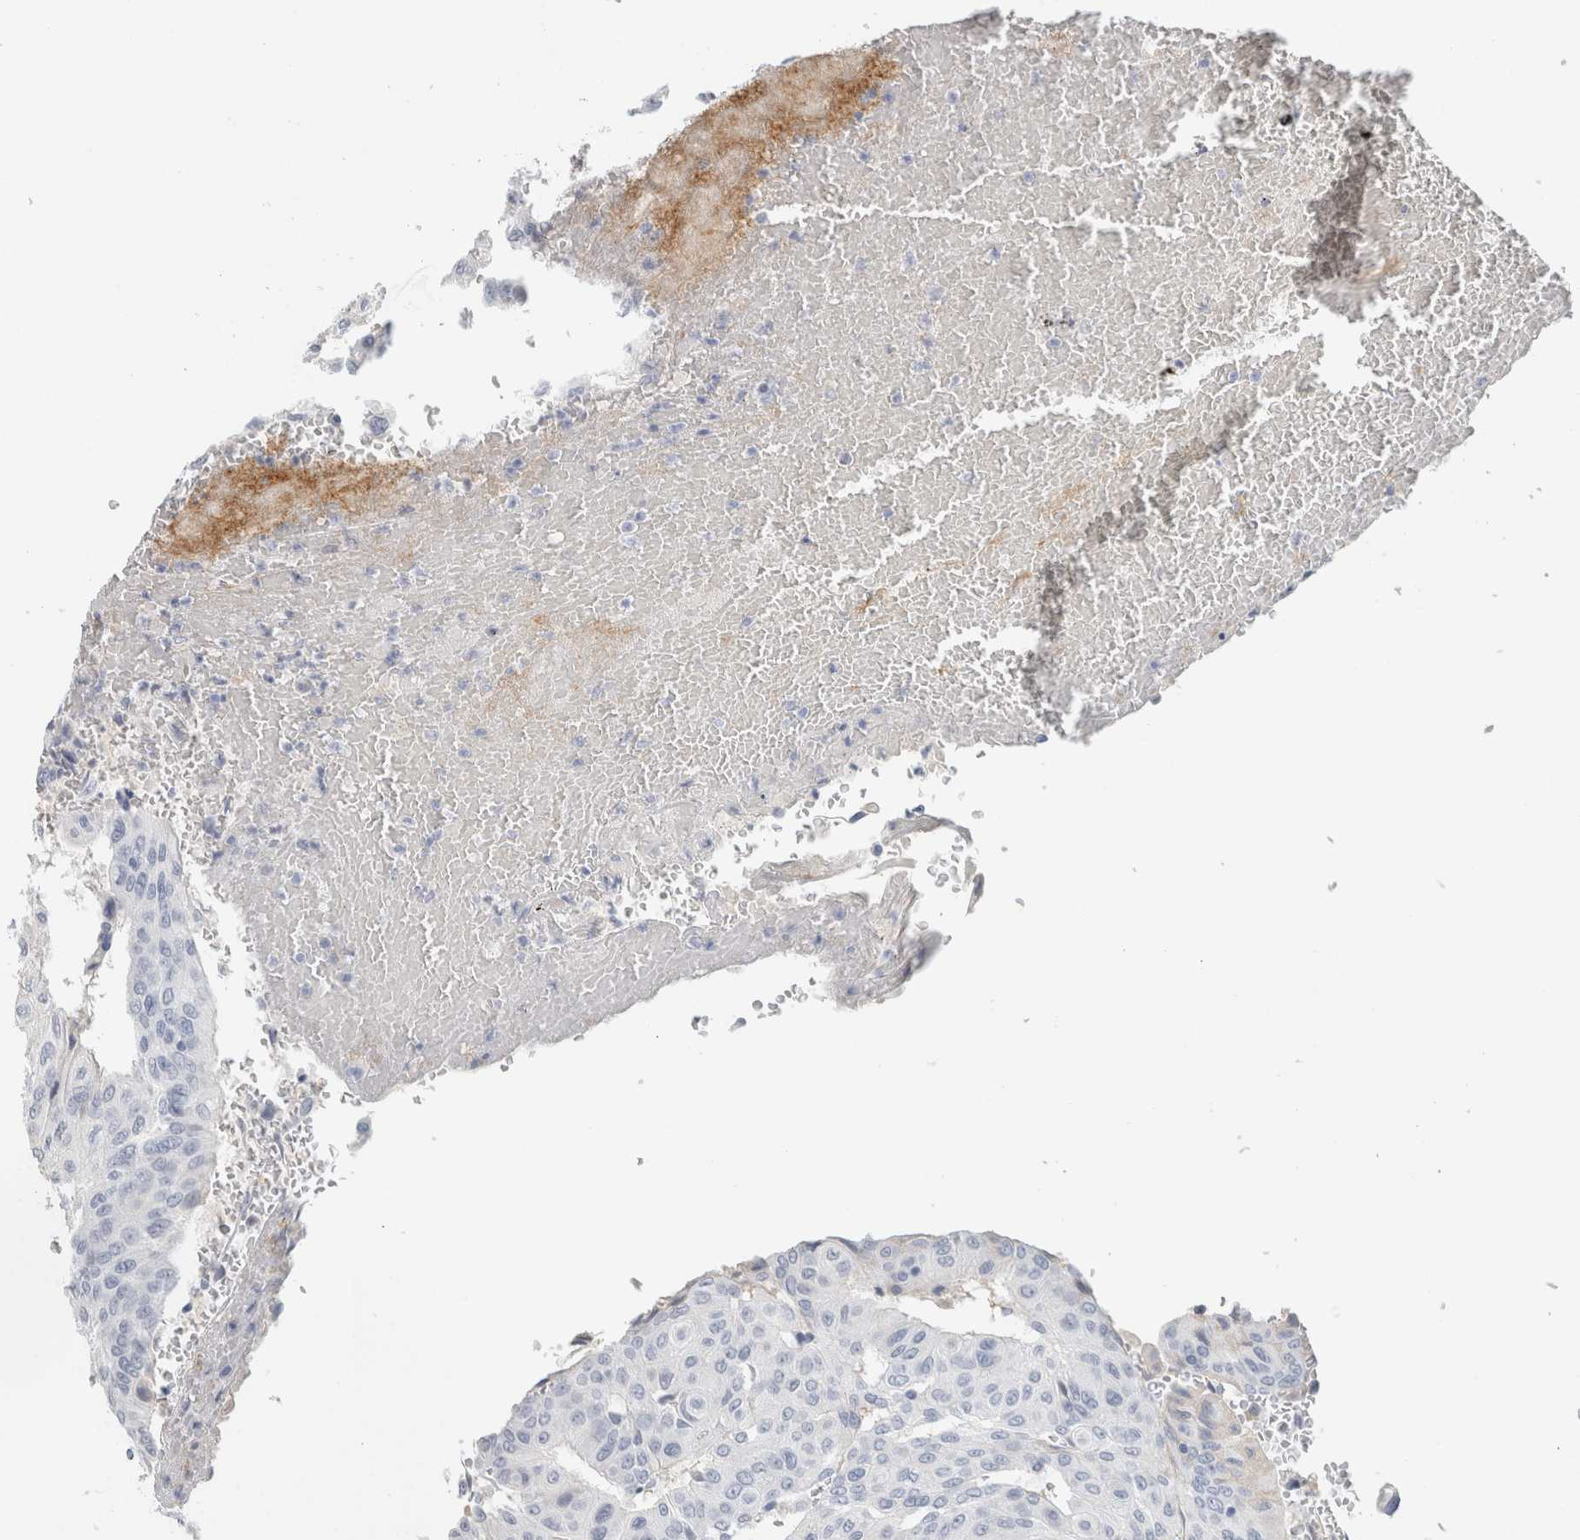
{"staining": {"intensity": "negative", "quantity": "none", "location": "none"}, "tissue": "urothelial cancer", "cell_type": "Tumor cells", "image_type": "cancer", "snomed": [{"axis": "morphology", "description": "Urothelial carcinoma, High grade"}, {"axis": "topography", "description": "Urinary bladder"}], "caption": "Immunohistochemistry (IHC) of urothelial cancer shows no staining in tumor cells. Nuclei are stained in blue.", "gene": "CD36", "patient": {"sex": "male", "age": 66}}